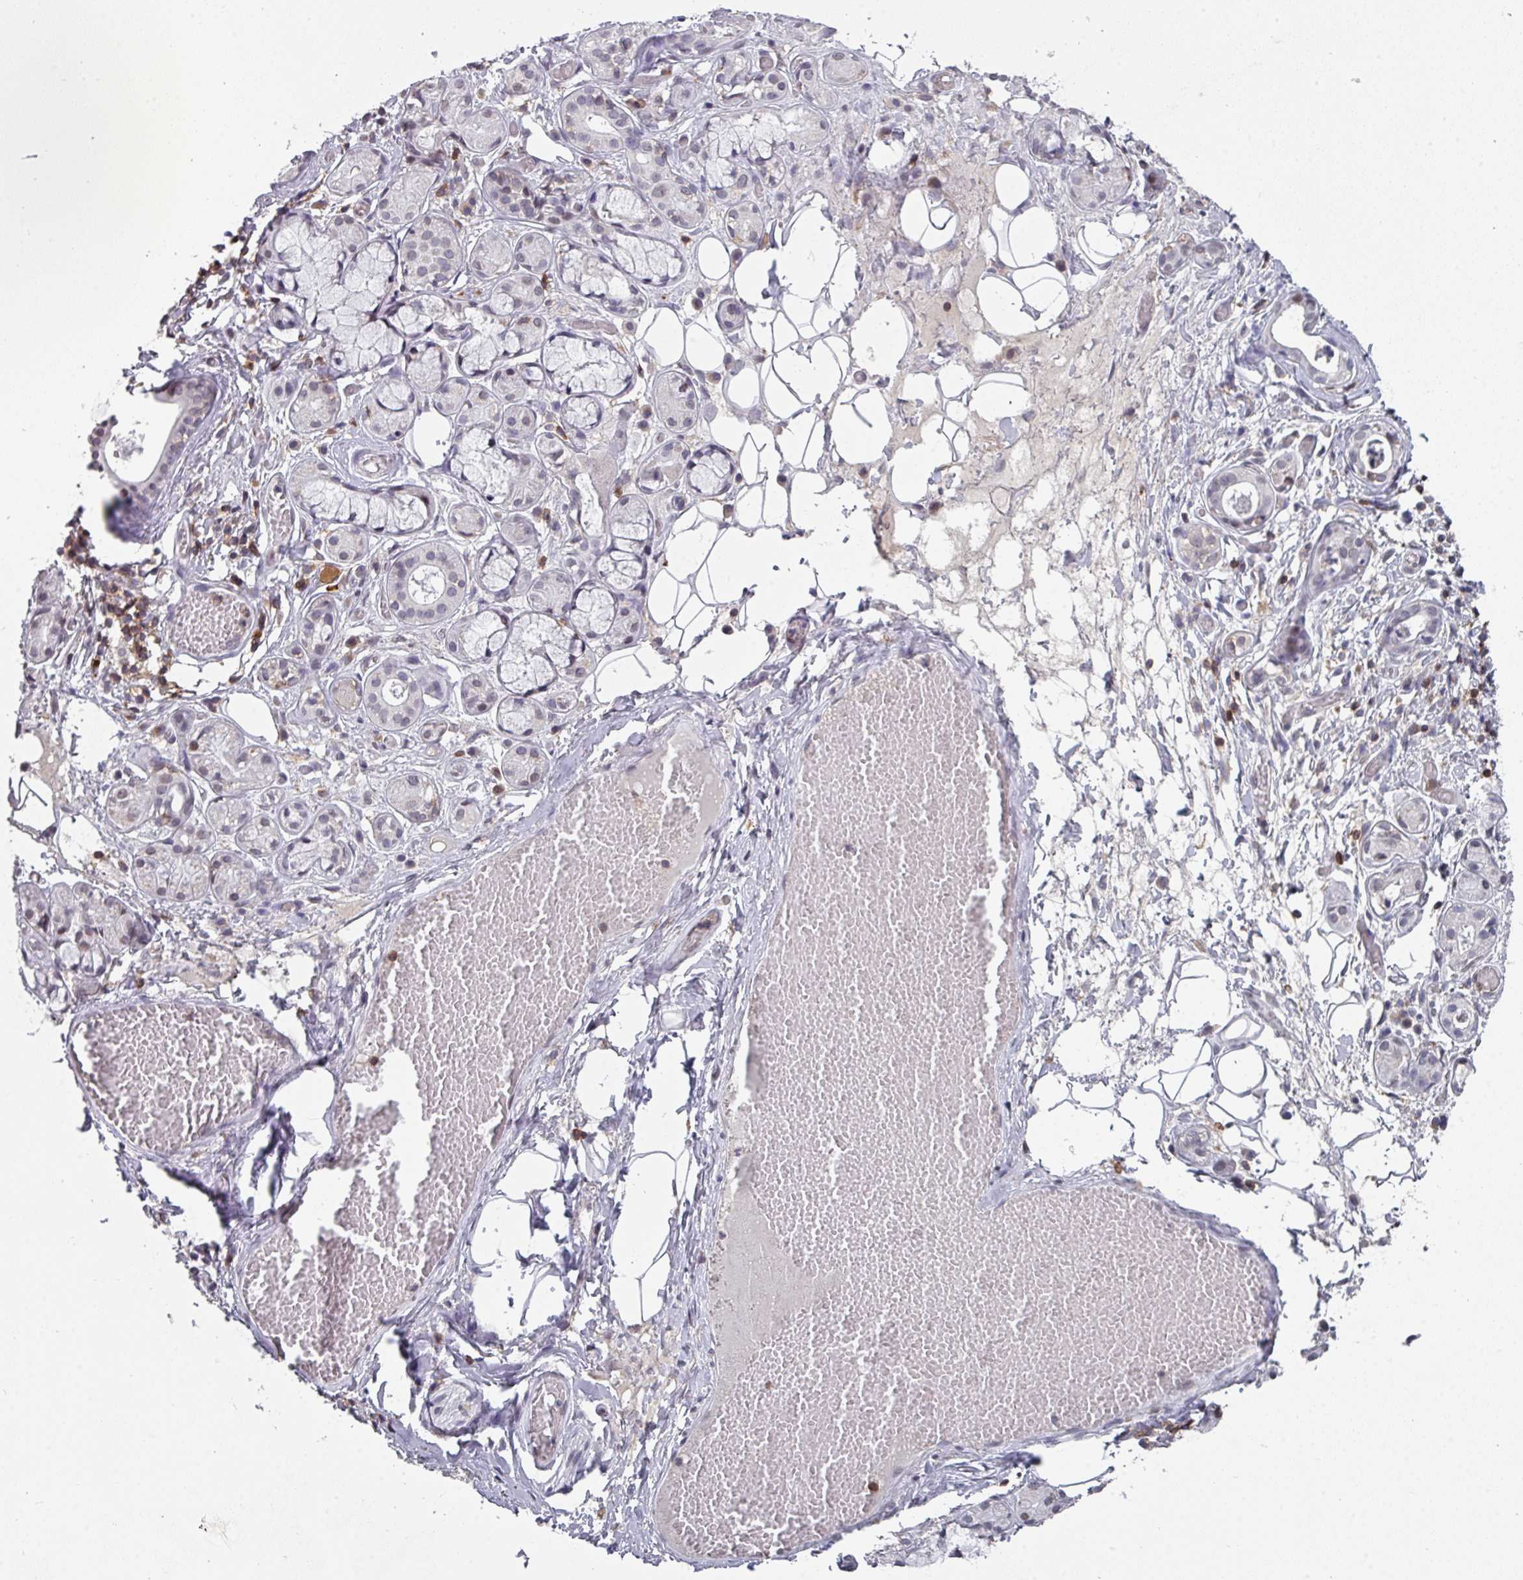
{"staining": {"intensity": "weak", "quantity": "<25%", "location": "cytoplasmic/membranous"}, "tissue": "salivary gland", "cell_type": "Glandular cells", "image_type": "normal", "snomed": [{"axis": "morphology", "description": "Normal tissue, NOS"}, {"axis": "topography", "description": "Salivary gland"}], "caption": "Glandular cells show no significant protein expression in normal salivary gland.", "gene": "RASAL3", "patient": {"sex": "male", "age": 82}}